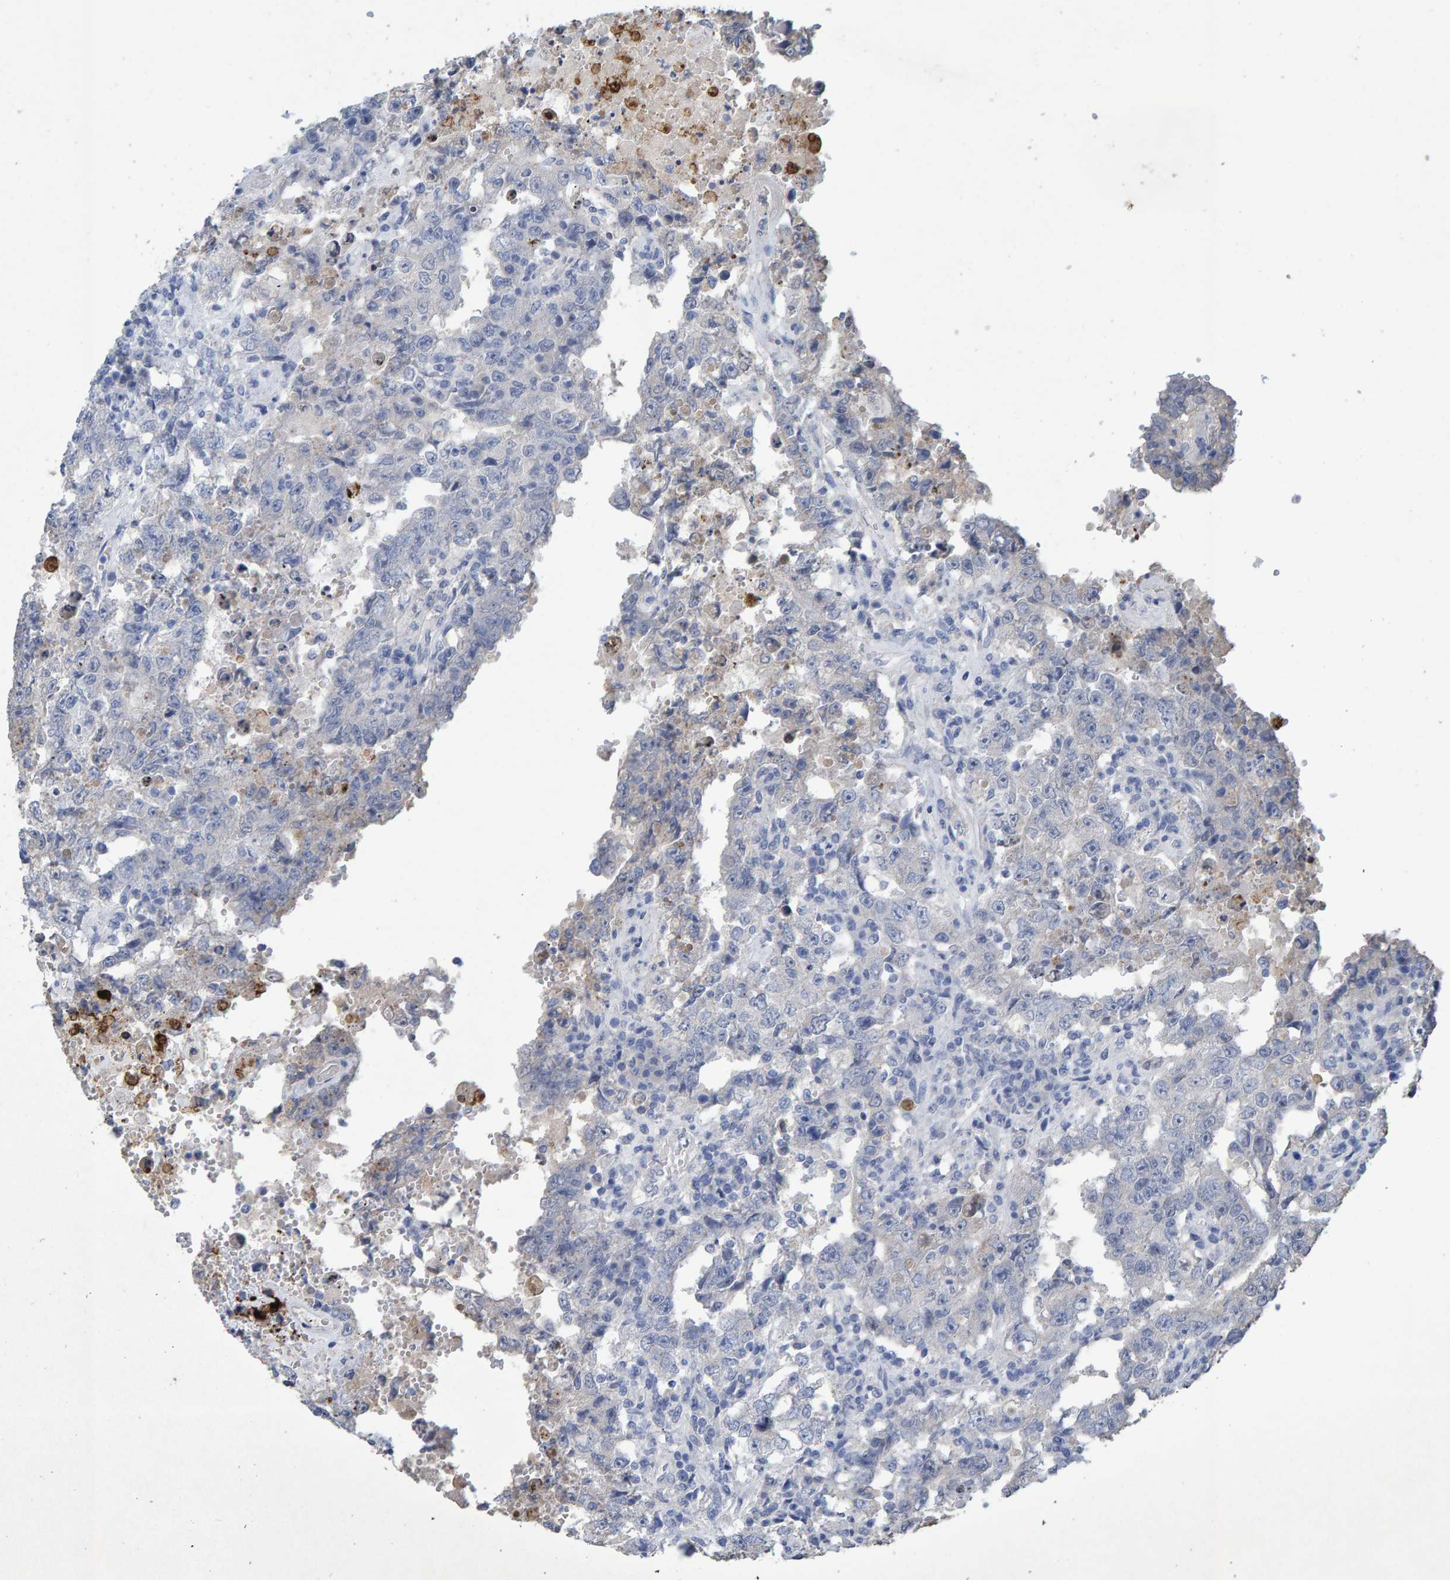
{"staining": {"intensity": "negative", "quantity": "none", "location": "none"}, "tissue": "testis cancer", "cell_type": "Tumor cells", "image_type": "cancer", "snomed": [{"axis": "morphology", "description": "Carcinoma, Embryonal, NOS"}, {"axis": "topography", "description": "Testis"}], "caption": "There is no significant positivity in tumor cells of testis embryonal carcinoma.", "gene": "CTH", "patient": {"sex": "male", "age": 26}}